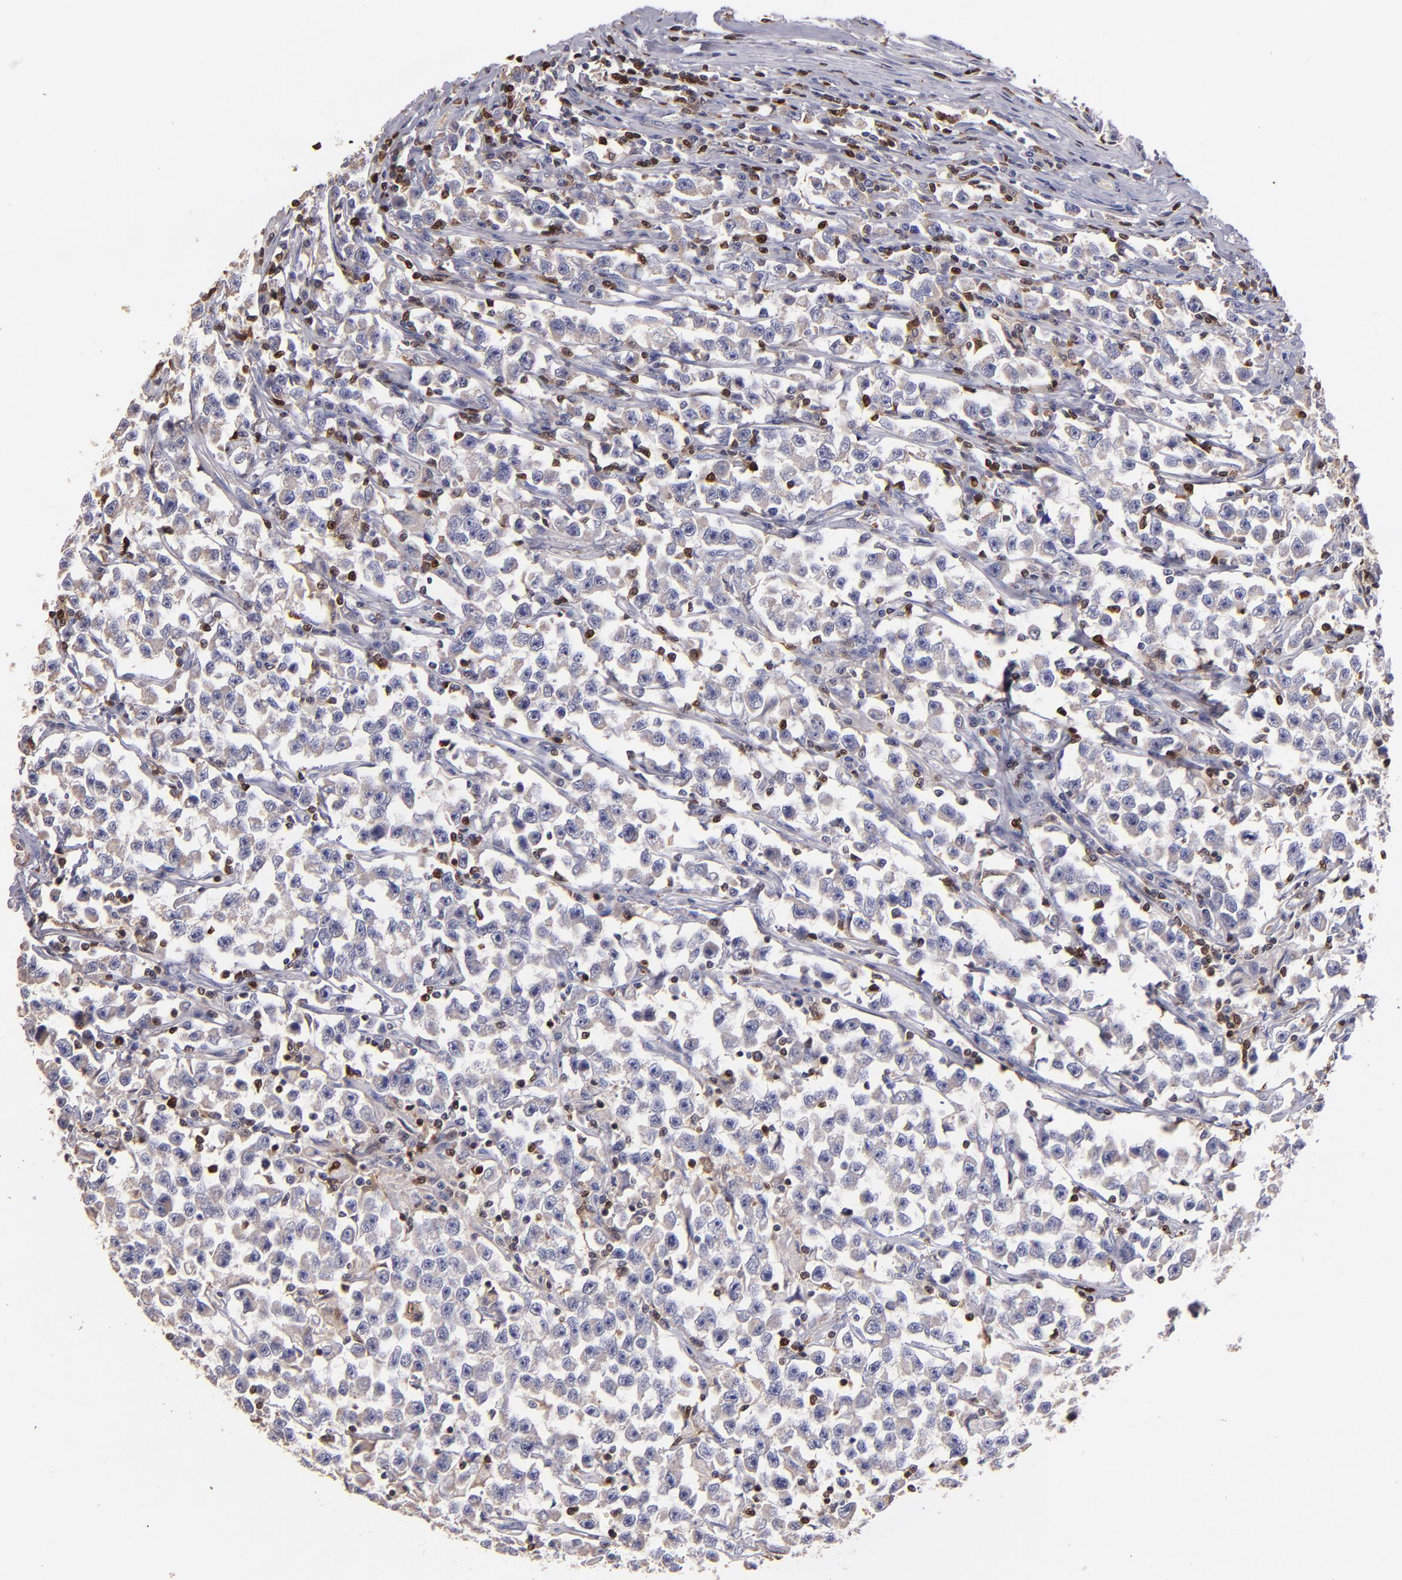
{"staining": {"intensity": "negative", "quantity": "none", "location": "none"}, "tissue": "testis cancer", "cell_type": "Tumor cells", "image_type": "cancer", "snomed": [{"axis": "morphology", "description": "Seminoma, NOS"}, {"axis": "topography", "description": "Testis"}], "caption": "A high-resolution photomicrograph shows immunohistochemistry (IHC) staining of seminoma (testis), which reveals no significant expression in tumor cells.", "gene": "S100A4", "patient": {"sex": "male", "age": 33}}